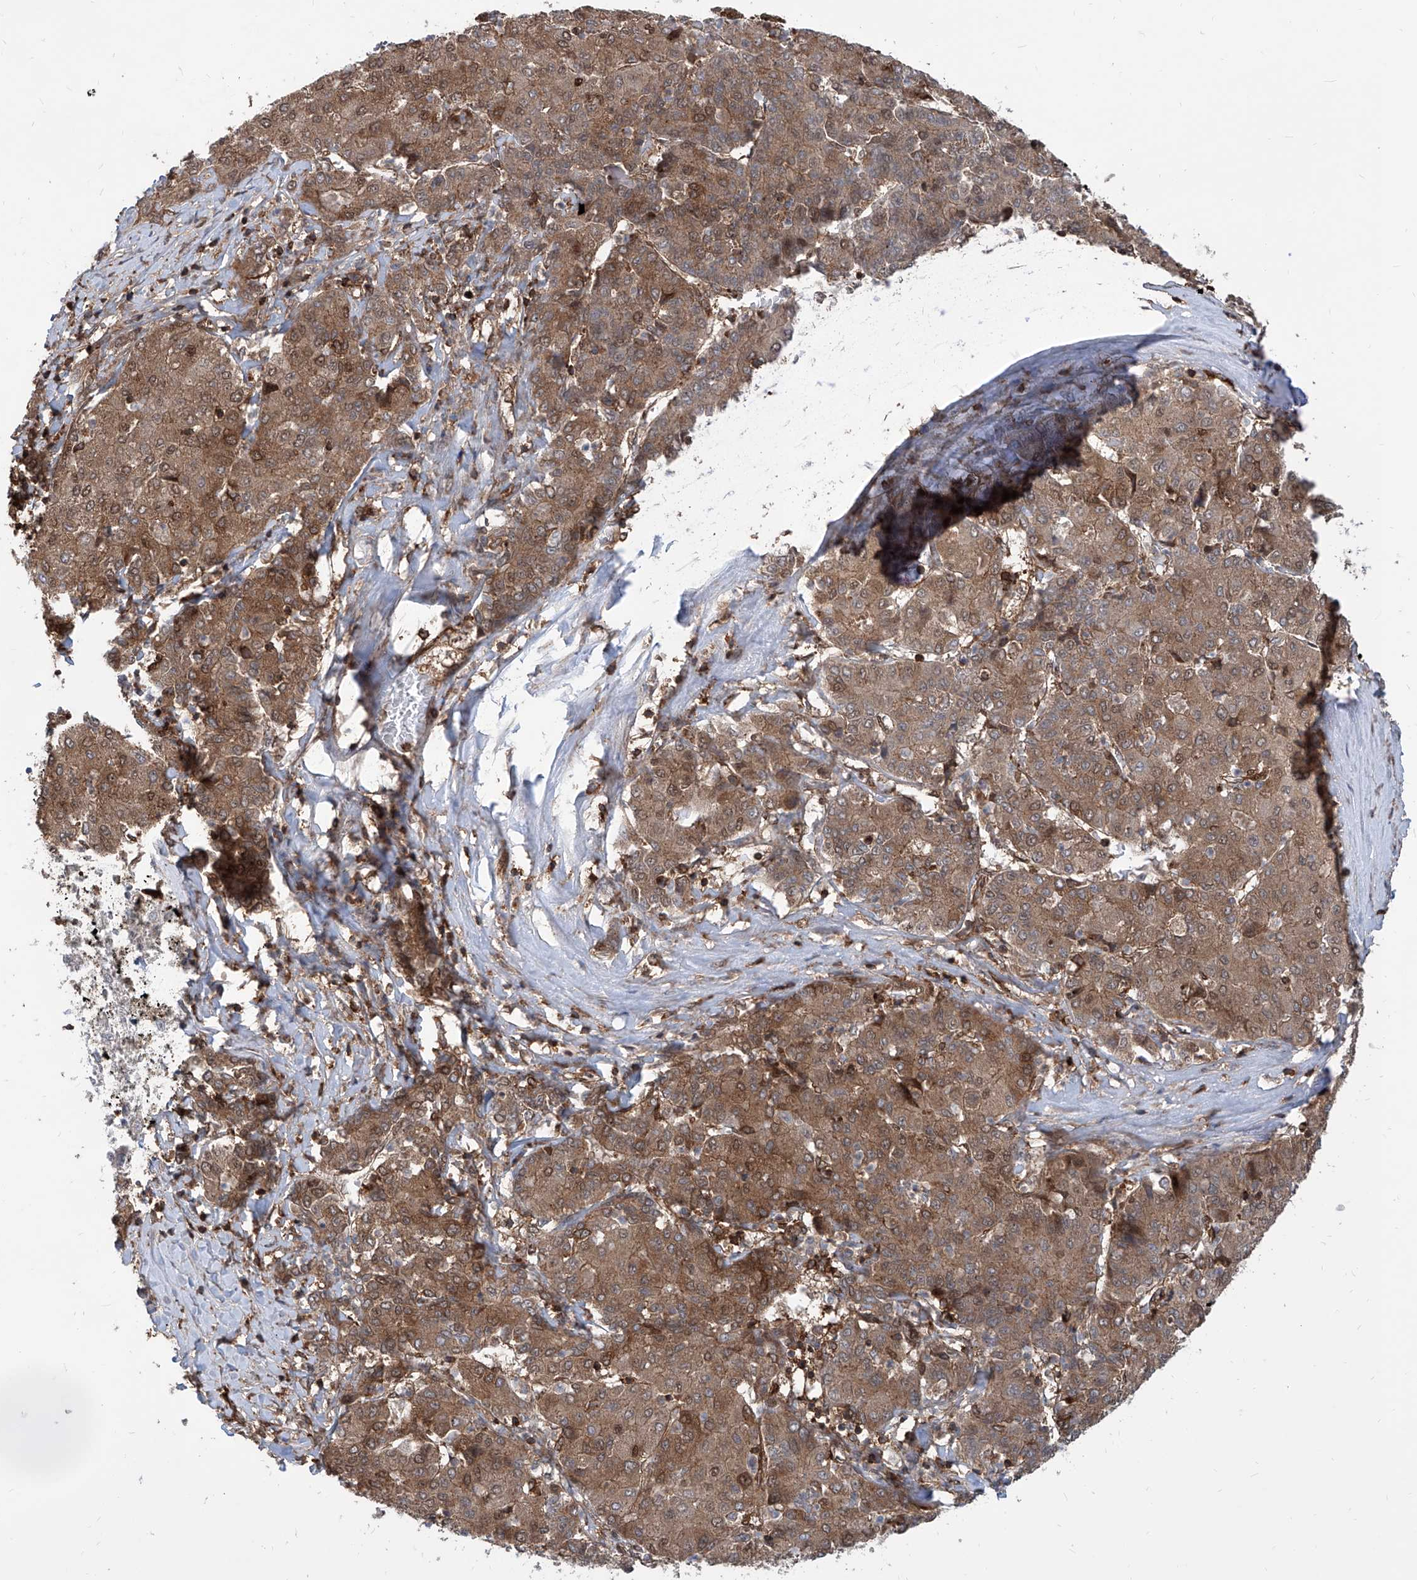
{"staining": {"intensity": "moderate", "quantity": ">75%", "location": "cytoplasmic/membranous"}, "tissue": "liver cancer", "cell_type": "Tumor cells", "image_type": "cancer", "snomed": [{"axis": "morphology", "description": "Carcinoma, Hepatocellular, NOS"}, {"axis": "topography", "description": "Liver"}], "caption": "DAB (3,3'-diaminobenzidine) immunohistochemical staining of liver cancer exhibits moderate cytoplasmic/membranous protein positivity in approximately >75% of tumor cells. The staining was performed using DAB to visualize the protein expression in brown, while the nuclei were stained in blue with hematoxylin (Magnification: 20x).", "gene": "MAGED2", "patient": {"sex": "male", "age": 65}}